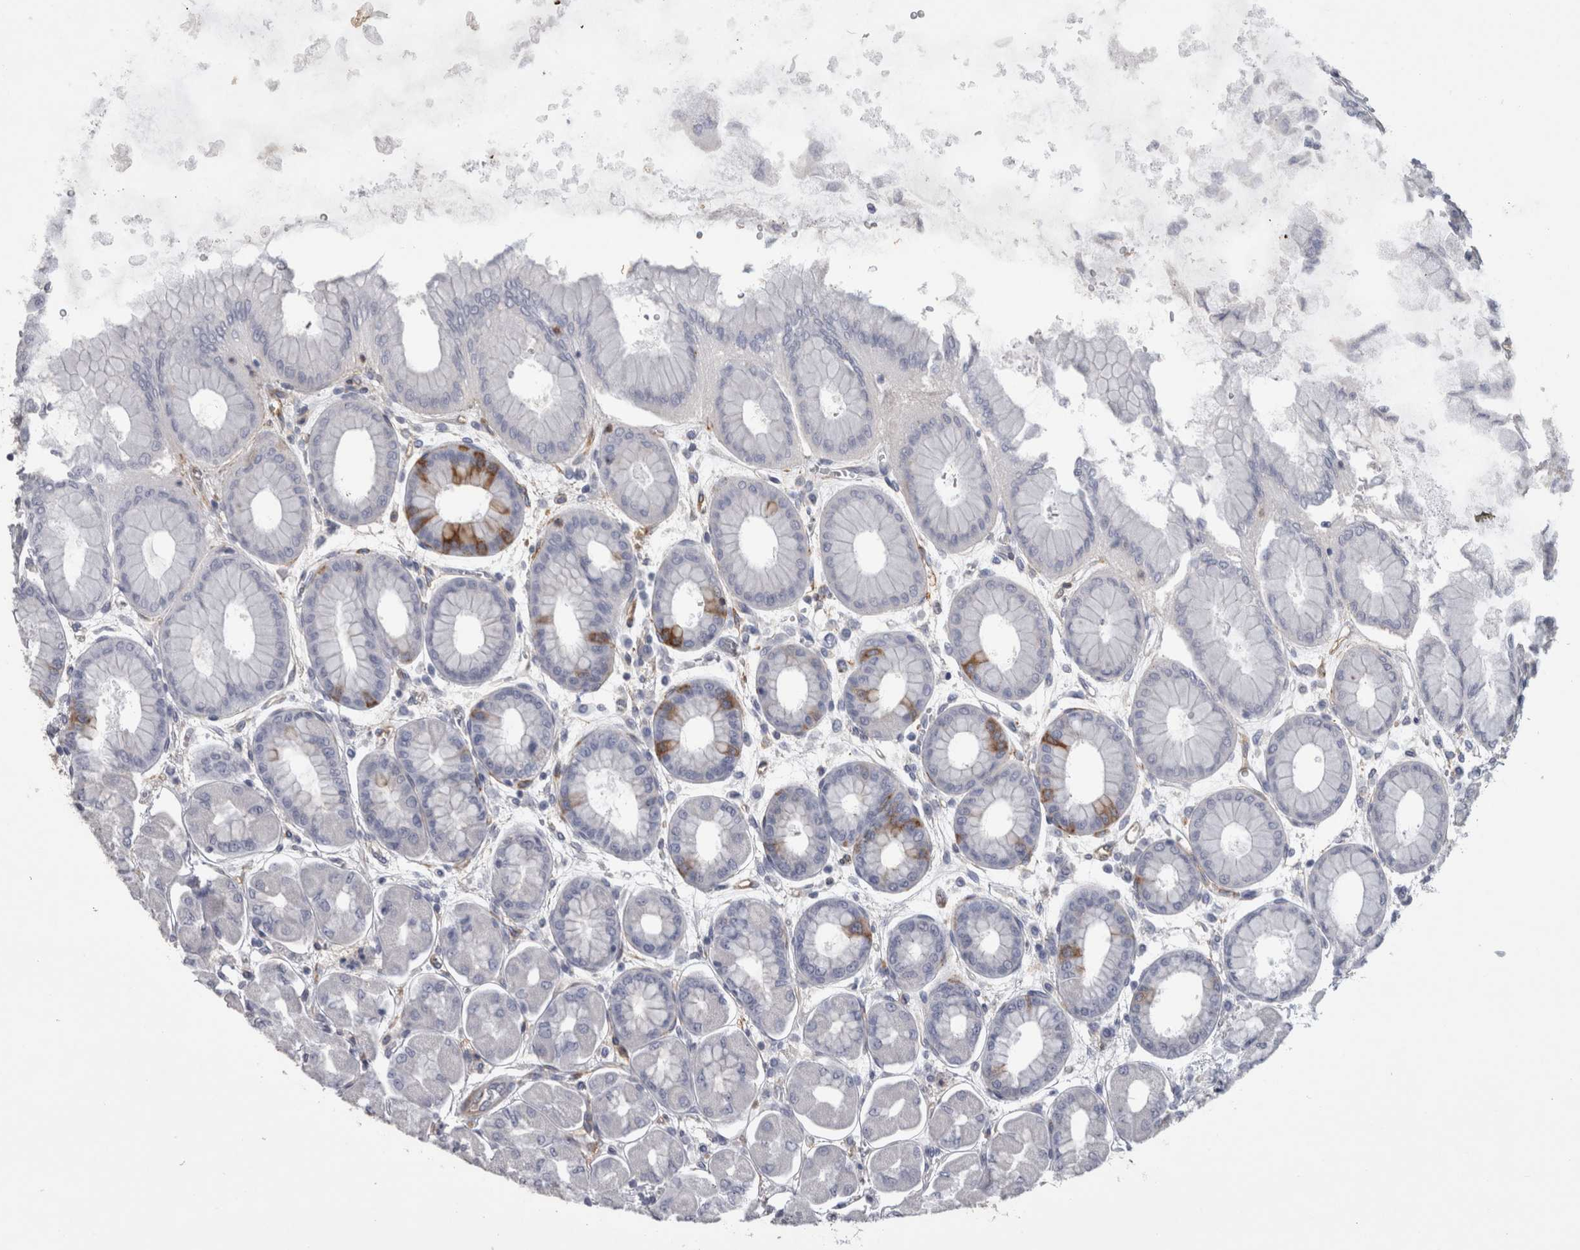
{"staining": {"intensity": "moderate", "quantity": "25%-75%", "location": "cytoplasmic/membranous"}, "tissue": "stomach", "cell_type": "Glandular cells", "image_type": "normal", "snomed": [{"axis": "morphology", "description": "Normal tissue, NOS"}, {"axis": "topography", "description": "Stomach, upper"}], "caption": "Immunohistochemistry (IHC) staining of normal stomach, which demonstrates medium levels of moderate cytoplasmic/membranous expression in about 25%-75% of glandular cells indicating moderate cytoplasmic/membranous protein expression. The staining was performed using DAB (3,3'-diaminobenzidine) (brown) for protein detection and nuclei were counterstained in hematoxylin (blue).", "gene": "ATXN3L", "patient": {"sex": "female", "age": 56}}